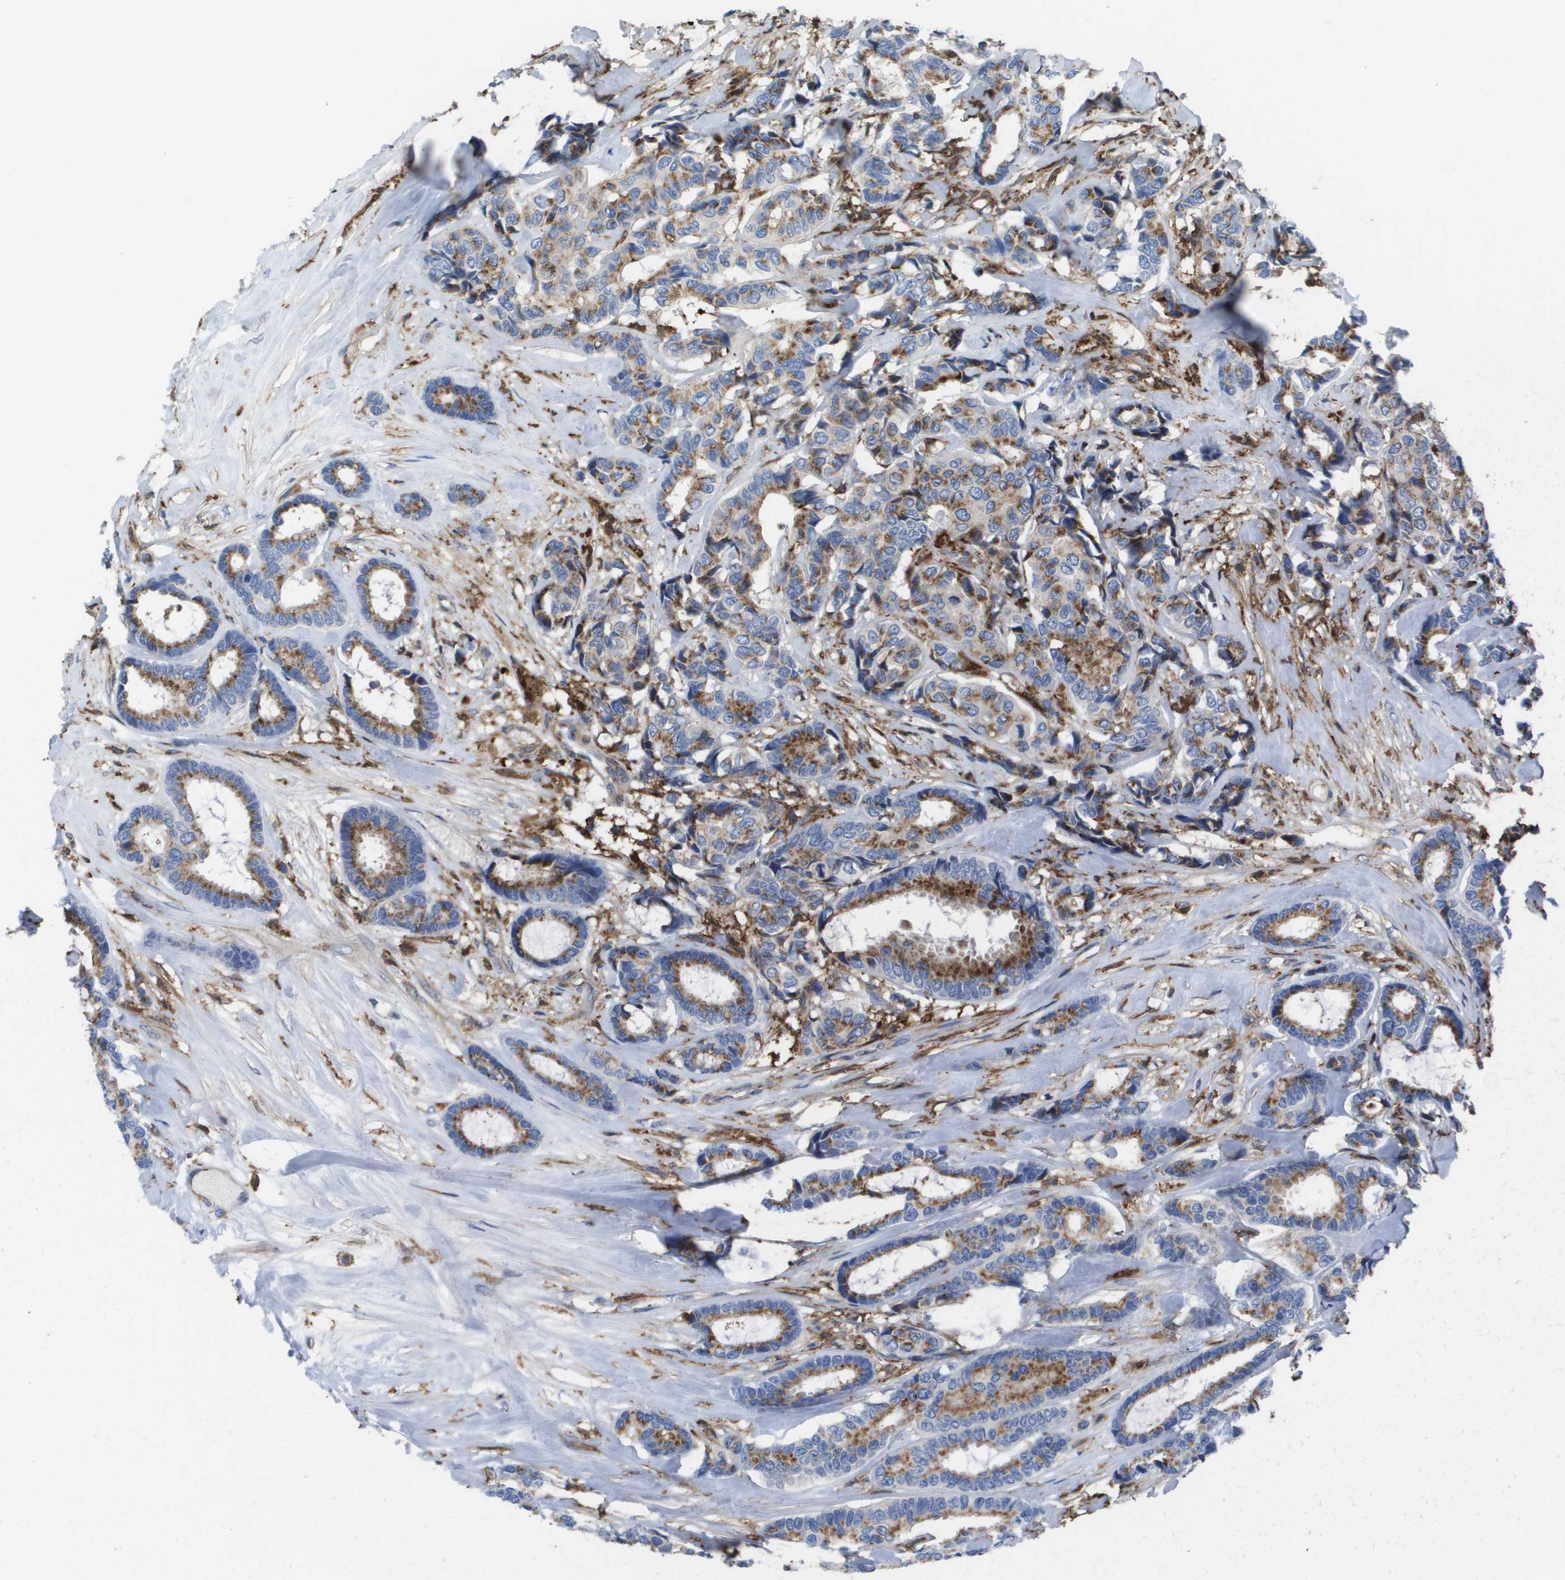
{"staining": {"intensity": "moderate", "quantity": ">75%", "location": "cytoplasmic/membranous"}, "tissue": "breast cancer", "cell_type": "Tumor cells", "image_type": "cancer", "snomed": [{"axis": "morphology", "description": "Duct carcinoma"}, {"axis": "topography", "description": "Breast"}], "caption": "Tumor cells exhibit moderate cytoplasmic/membranous positivity in about >75% of cells in breast invasive ductal carcinoma.", "gene": "SLC37A2", "patient": {"sex": "female", "age": 87}}